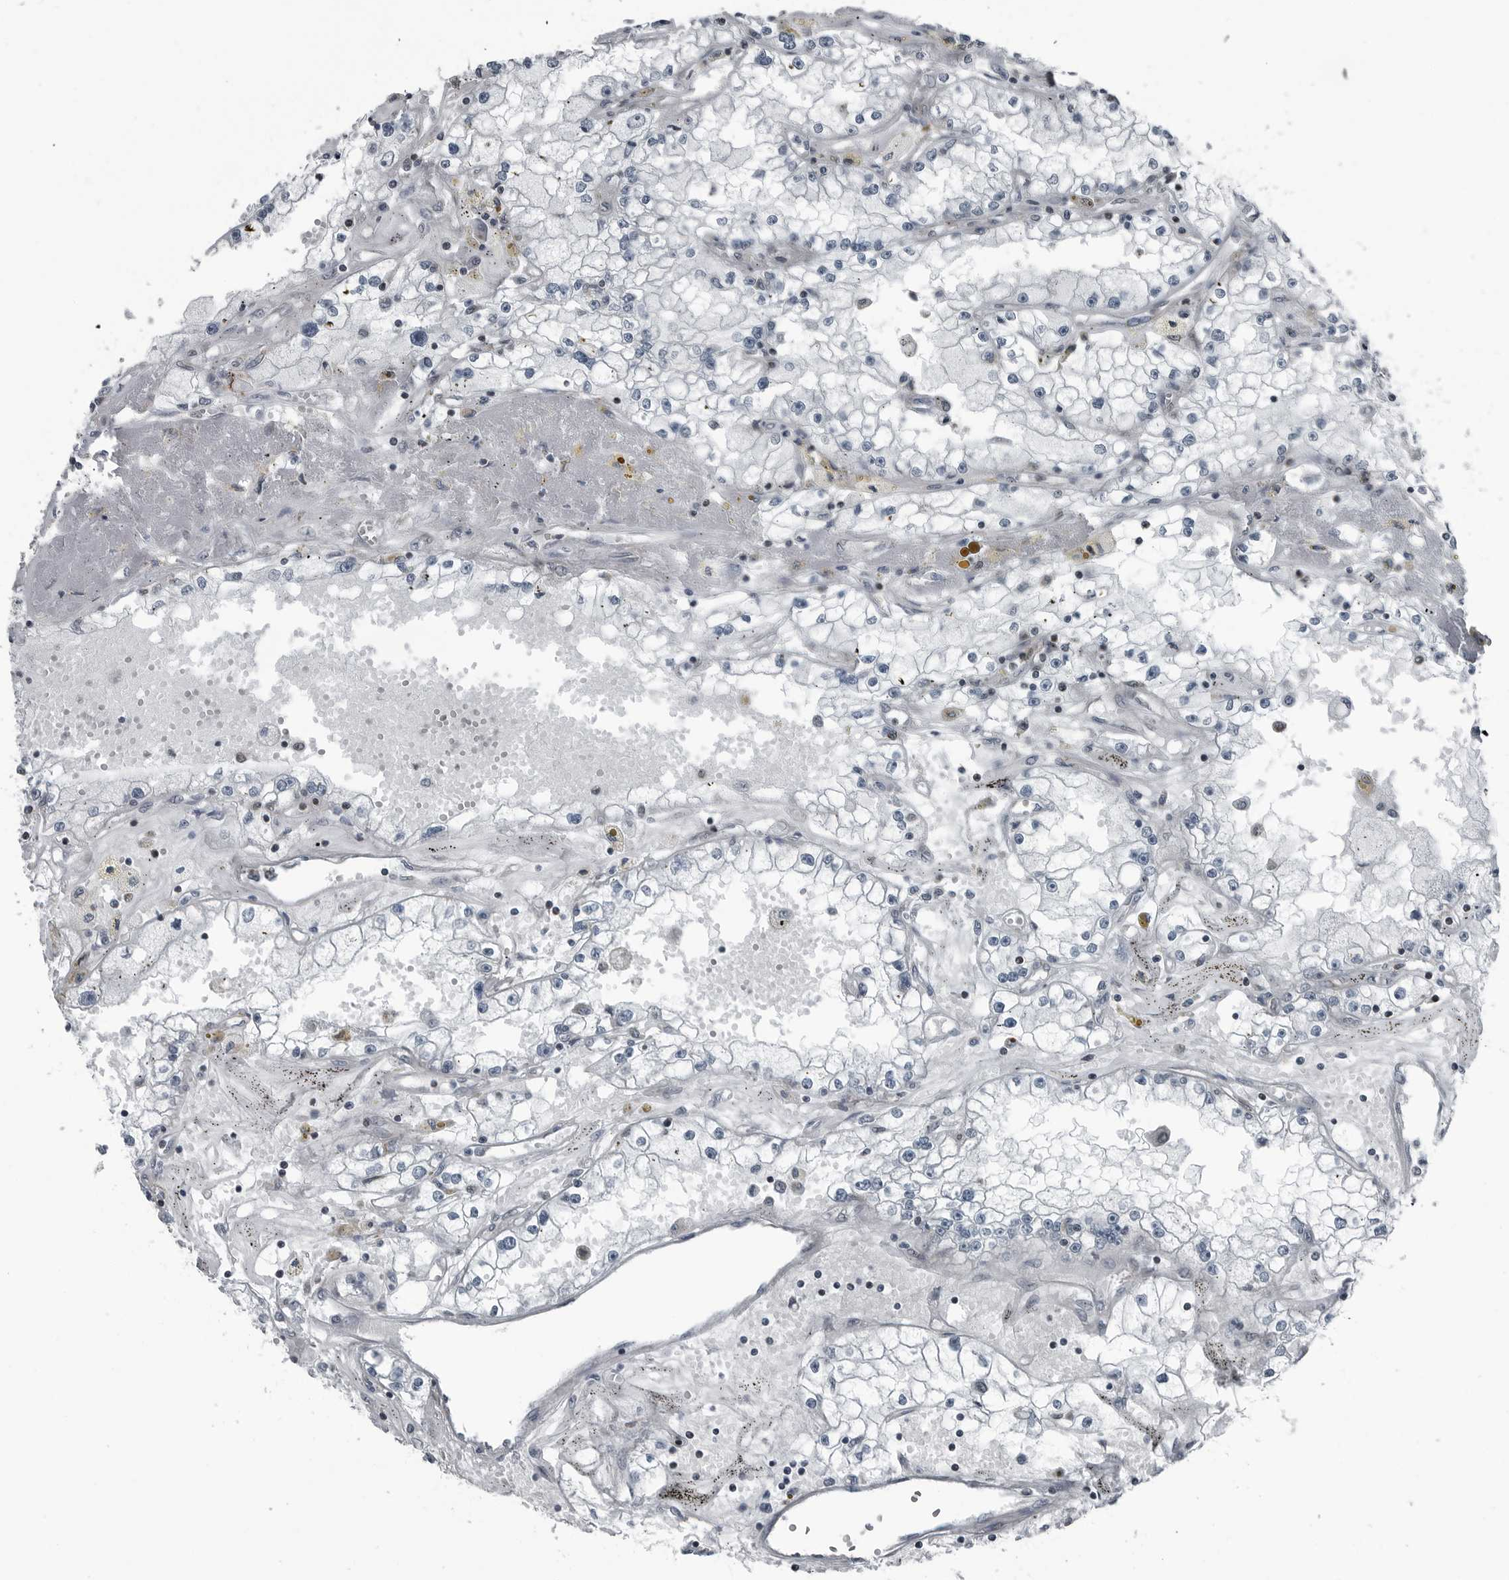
{"staining": {"intensity": "negative", "quantity": "none", "location": "none"}, "tissue": "renal cancer", "cell_type": "Tumor cells", "image_type": "cancer", "snomed": [{"axis": "morphology", "description": "Adenocarcinoma, NOS"}, {"axis": "topography", "description": "Kidney"}], "caption": "This is an immunohistochemistry (IHC) histopathology image of renal adenocarcinoma. There is no positivity in tumor cells.", "gene": "GAK", "patient": {"sex": "male", "age": 56}}